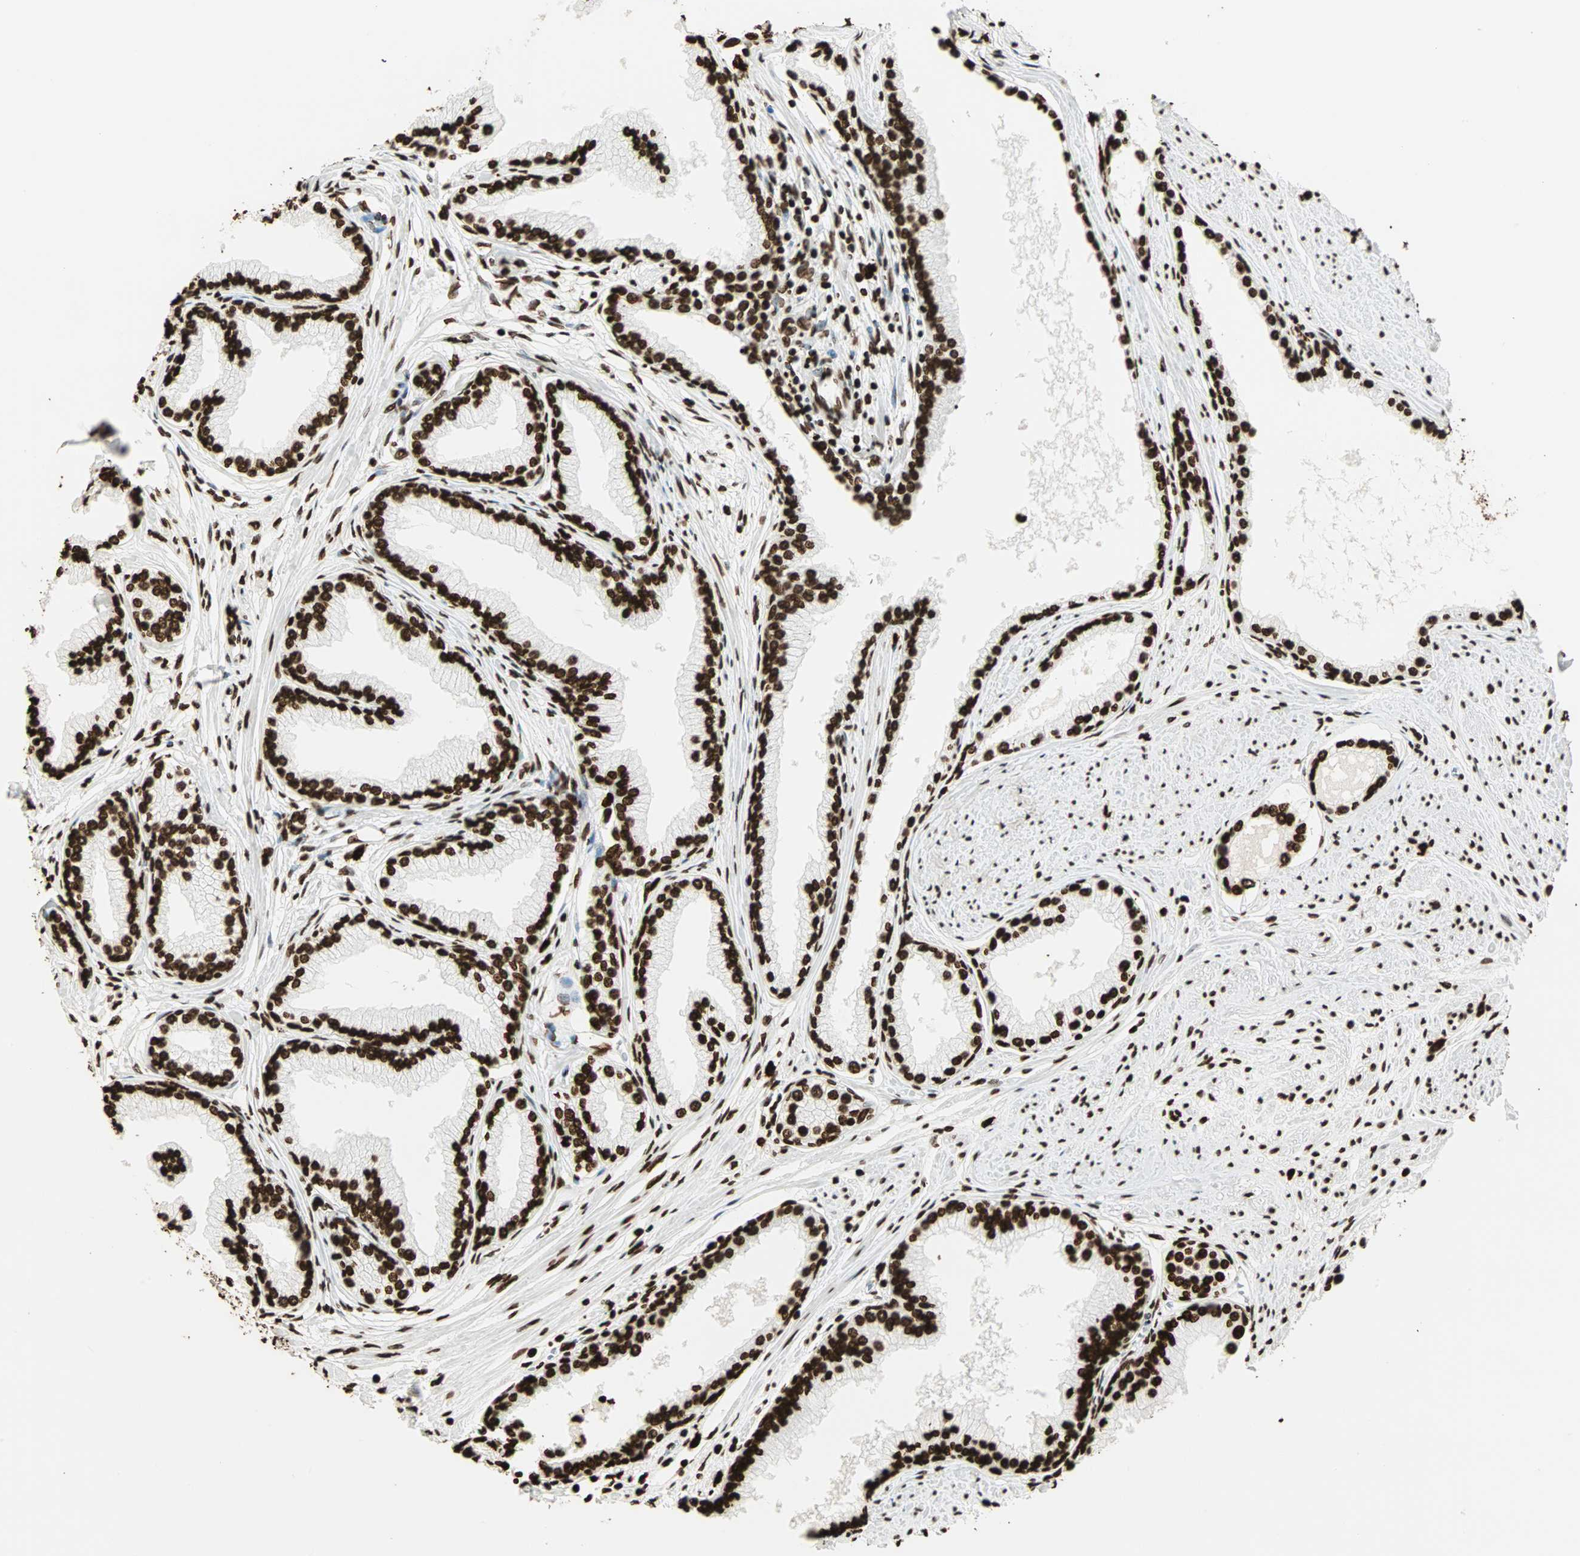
{"staining": {"intensity": "strong", "quantity": ">75%", "location": "nuclear"}, "tissue": "prostate", "cell_type": "Glandular cells", "image_type": "normal", "snomed": [{"axis": "morphology", "description": "Normal tissue, NOS"}, {"axis": "topography", "description": "Prostate"}], "caption": "Prostate stained with DAB (3,3'-diaminobenzidine) immunohistochemistry (IHC) demonstrates high levels of strong nuclear positivity in approximately >75% of glandular cells. The staining is performed using DAB brown chromogen to label protein expression. The nuclei are counter-stained blue using hematoxylin.", "gene": "GLI2", "patient": {"sex": "male", "age": 64}}